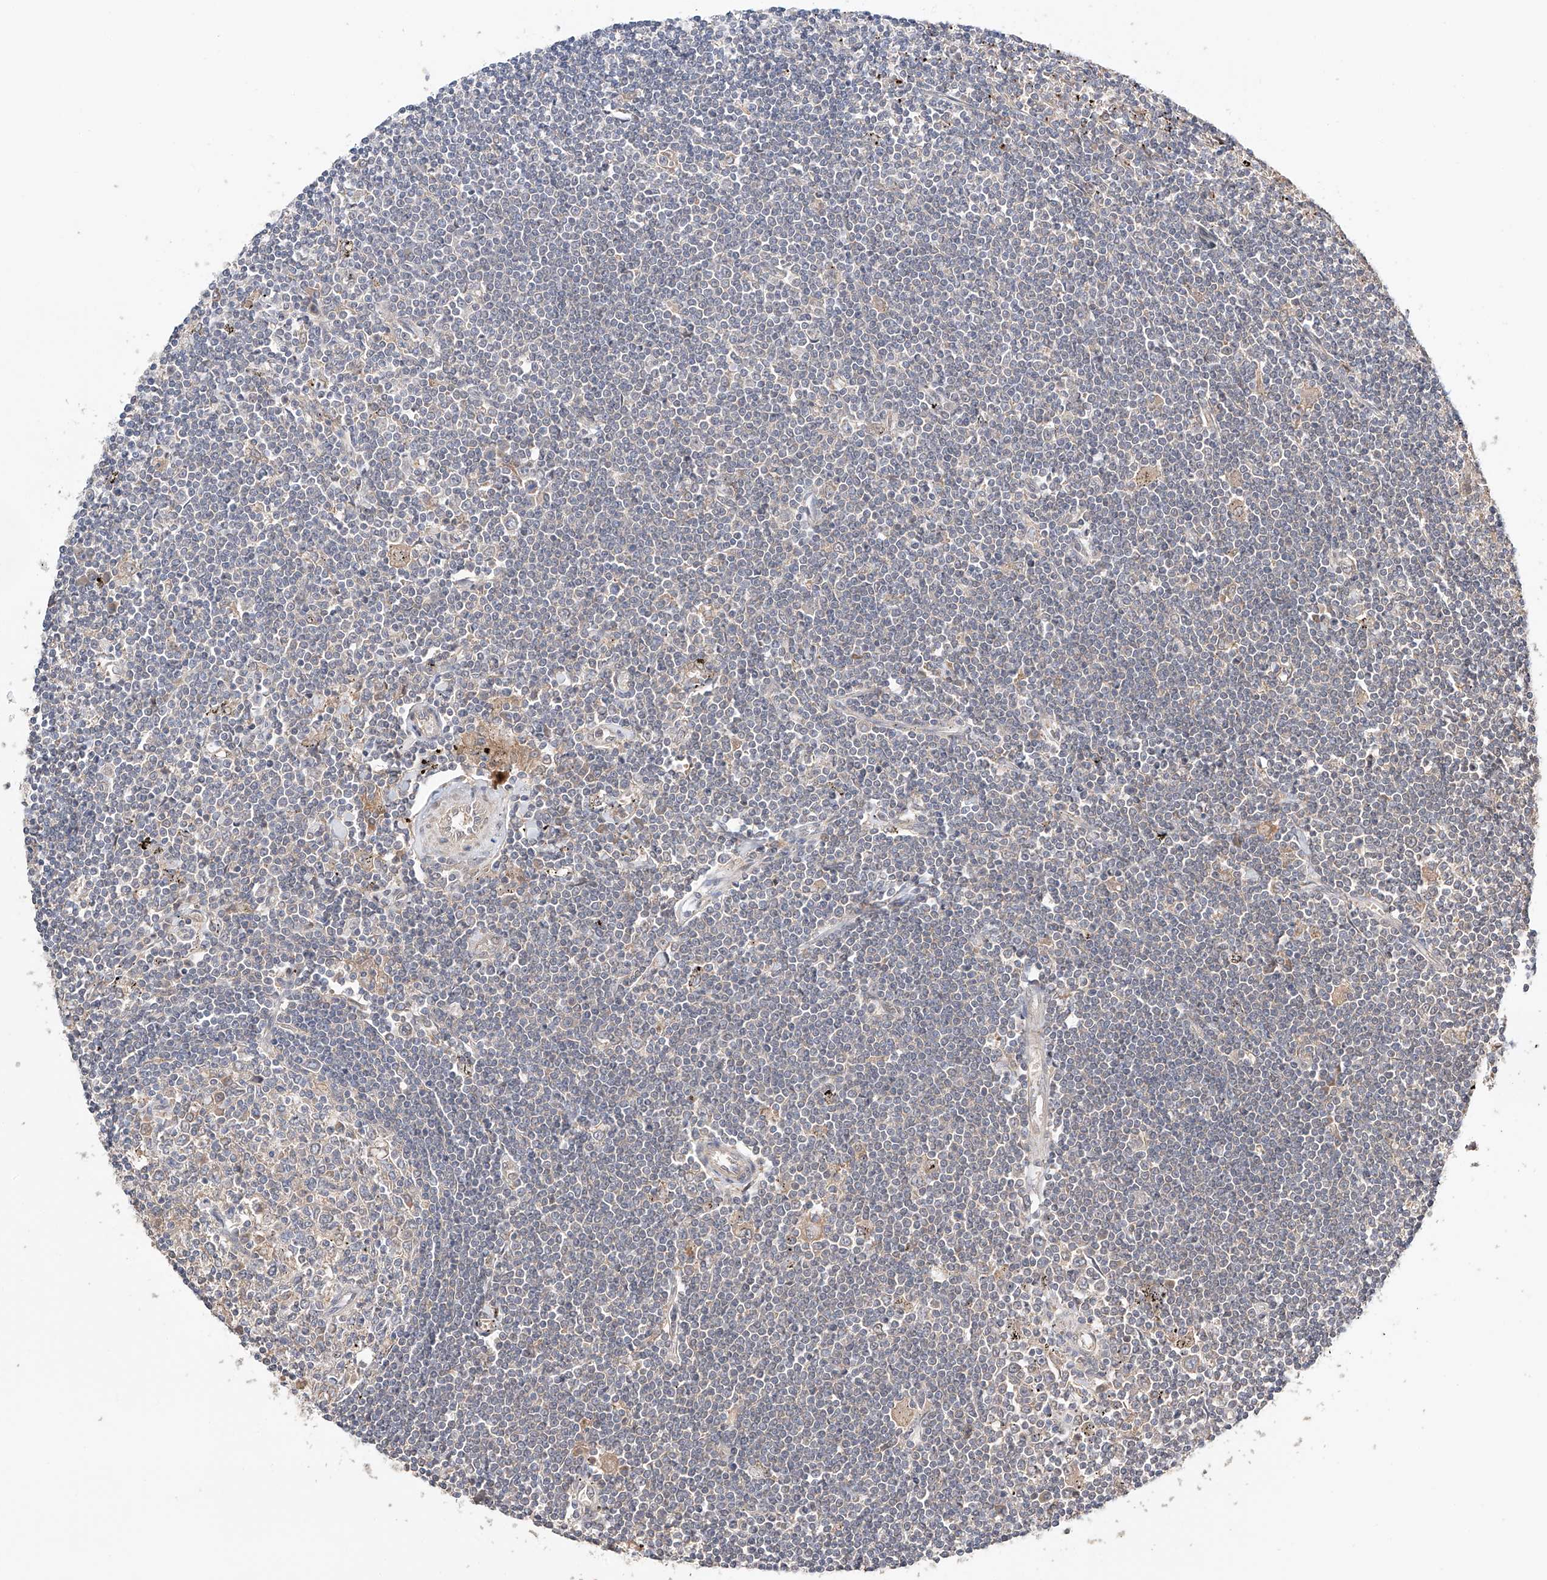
{"staining": {"intensity": "negative", "quantity": "none", "location": "none"}, "tissue": "lymphoma", "cell_type": "Tumor cells", "image_type": "cancer", "snomed": [{"axis": "morphology", "description": "Malignant lymphoma, non-Hodgkin's type, Low grade"}, {"axis": "topography", "description": "Spleen"}], "caption": "Histopathology image shows no significant protein staining in tumor cells of lymphoma. (Brightfield microscopy of DAB immunohistochemistry (IHC) at high magnification).", "gene": "ZFHX2", "patient": {"sex": "male", "age": 76}}